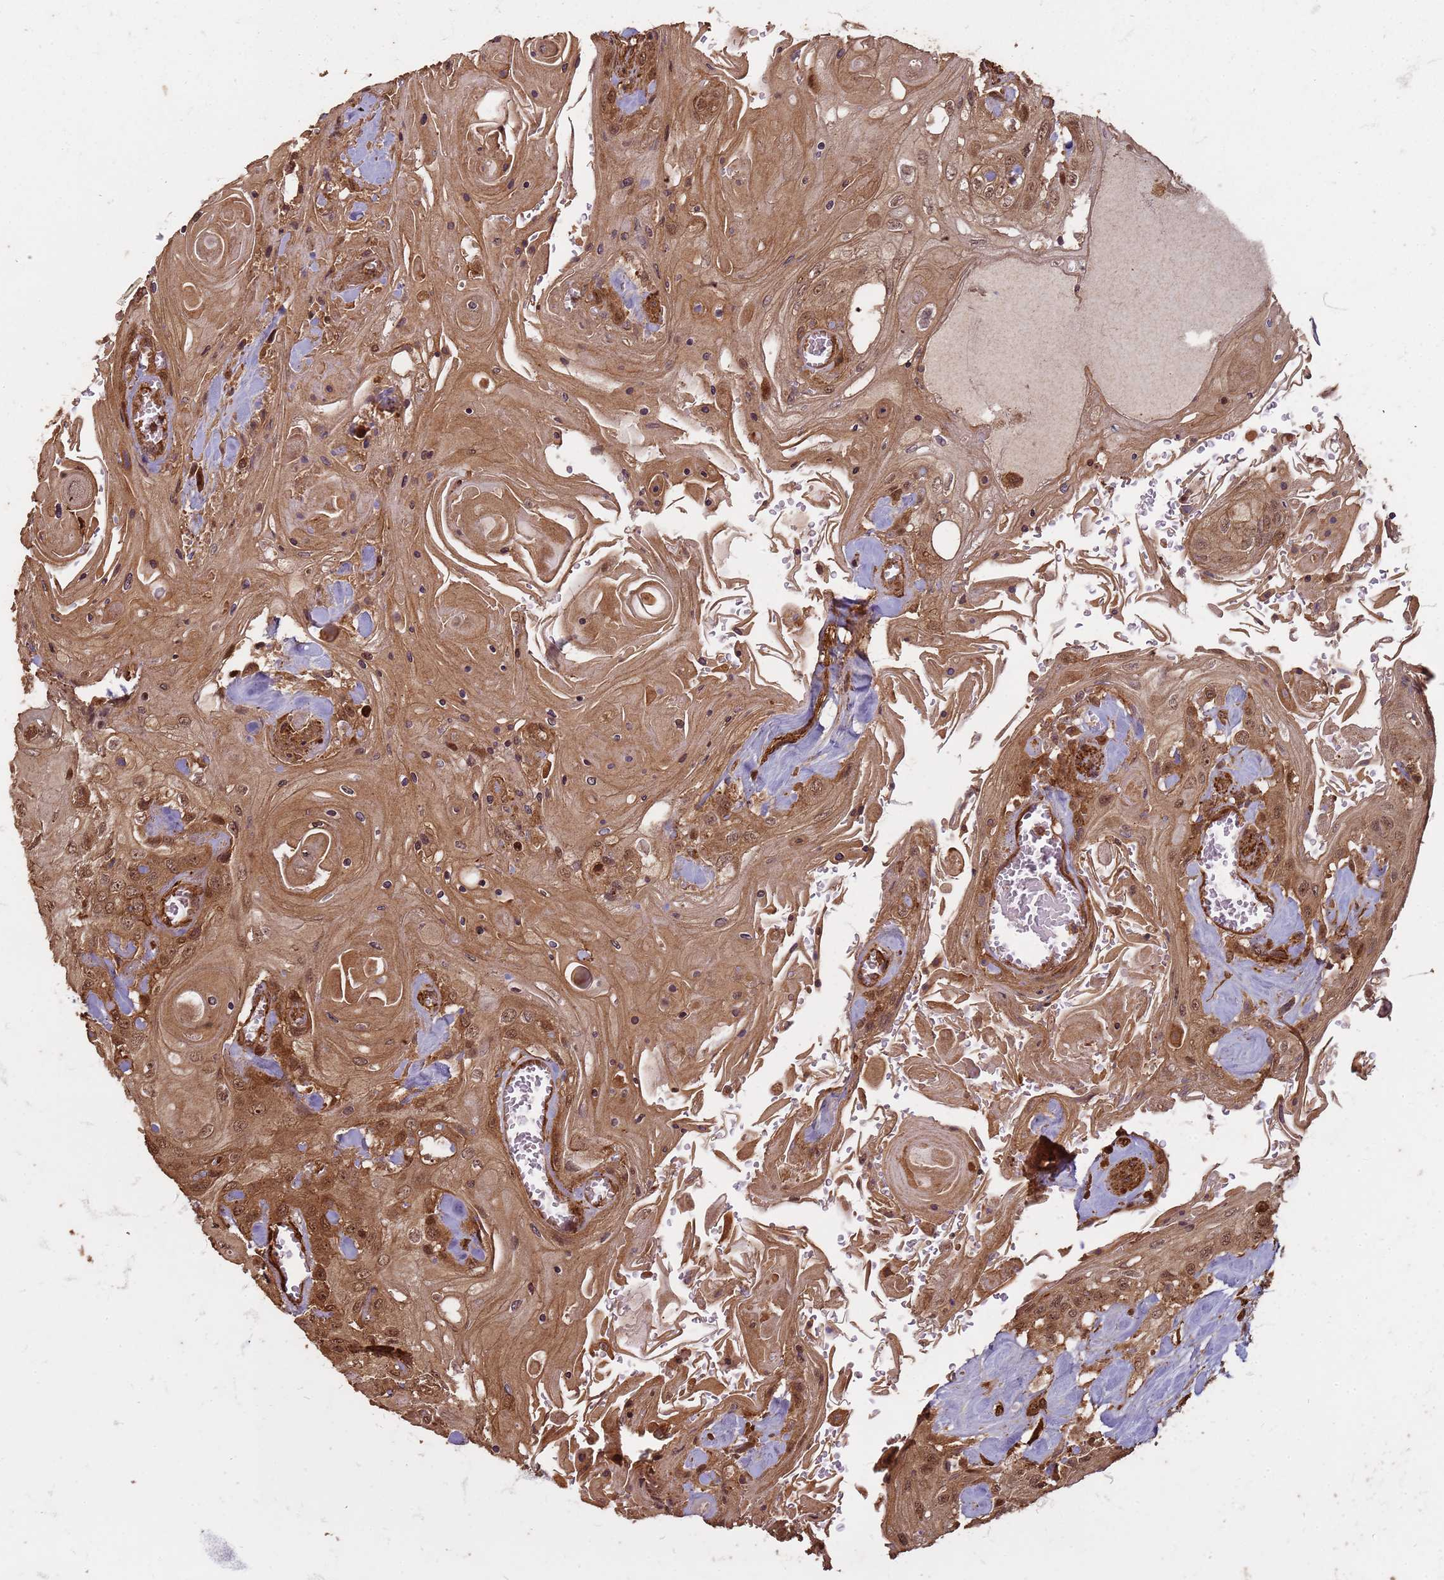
{"staining": {"intensity": "moderate", "quantity": ">75%", "location": "cytoplasmic/membranous,nuclear"}, "tissue": "head and neck cancer", "cell_type": "Tumor cells", "image_type": "cancer", "snomed": [{"axis": "morphology", "description": "Squamous cell carcinoma, NOS"}, {"axis": "topography", "description": "Head-Neck"}], "caption": "Brown immunohistochemical staining in human head and neck cancer exhibits moderate cytoplasmic/membranous and nuclear staining in approximately >75% of tumor cells.", "gene": "KIF26A", "patient": {"sex": "female", "age": 43}}